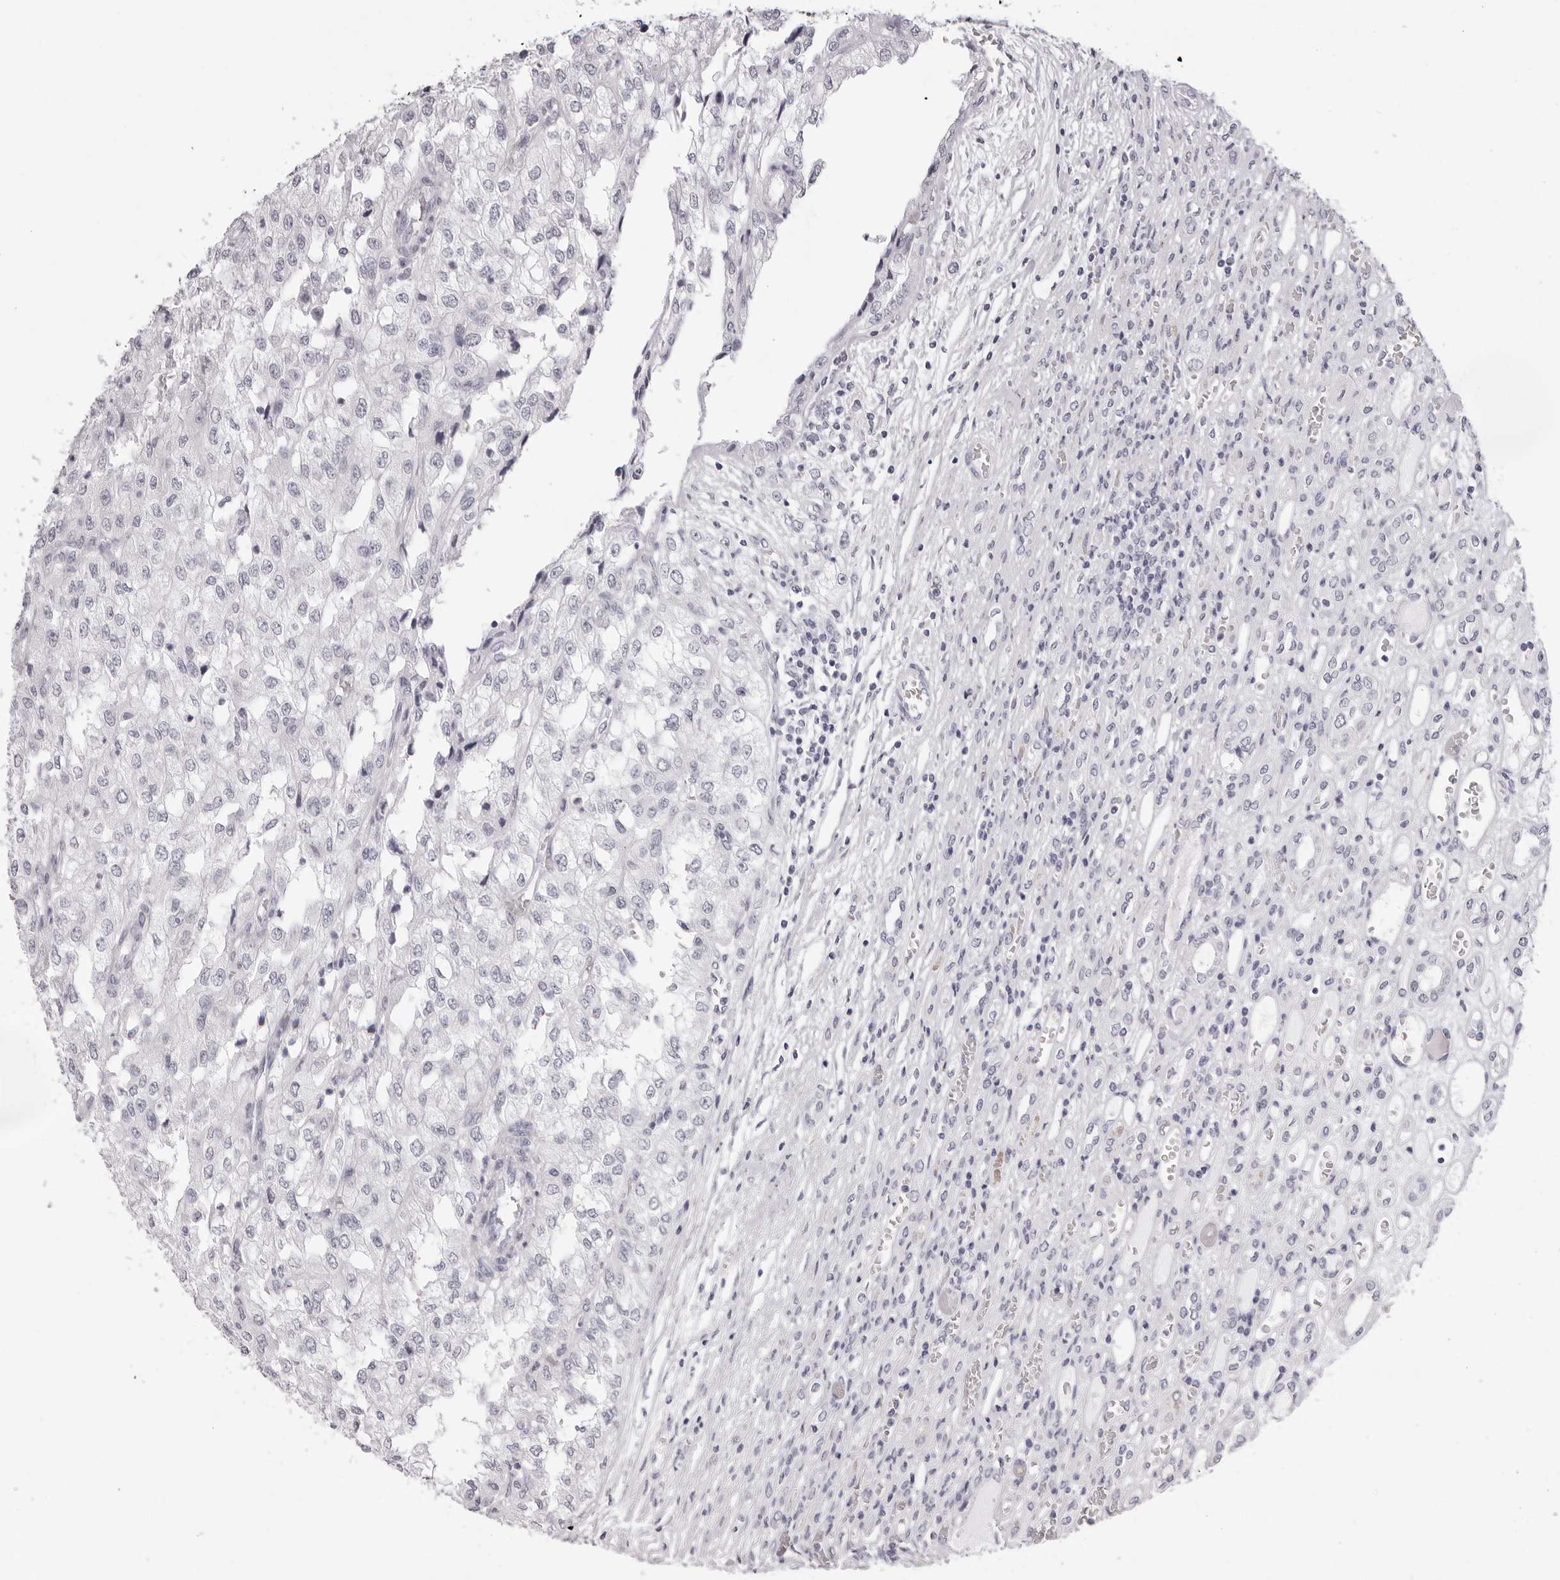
{"staining": {"intensity": "negative", "quantity": "none", "location": "none"}, "tissue": "renal cancer", "cell_type": "Tumor cells", "image_type": "cancer", "snomed": [{"axis": "morphology", "description": "Adenocarcinoma, NOS"}, {"axis": "topography", "description": "Kidney"}], "caption": "High power microscopy histopathology image of an immunohistochemistry (IHC) histopathology image of renal adenocarcinoma, revealing no significant staining in tumor cells.", "gene": "RHO", "patient": {"sex": "female", "age": 54}}